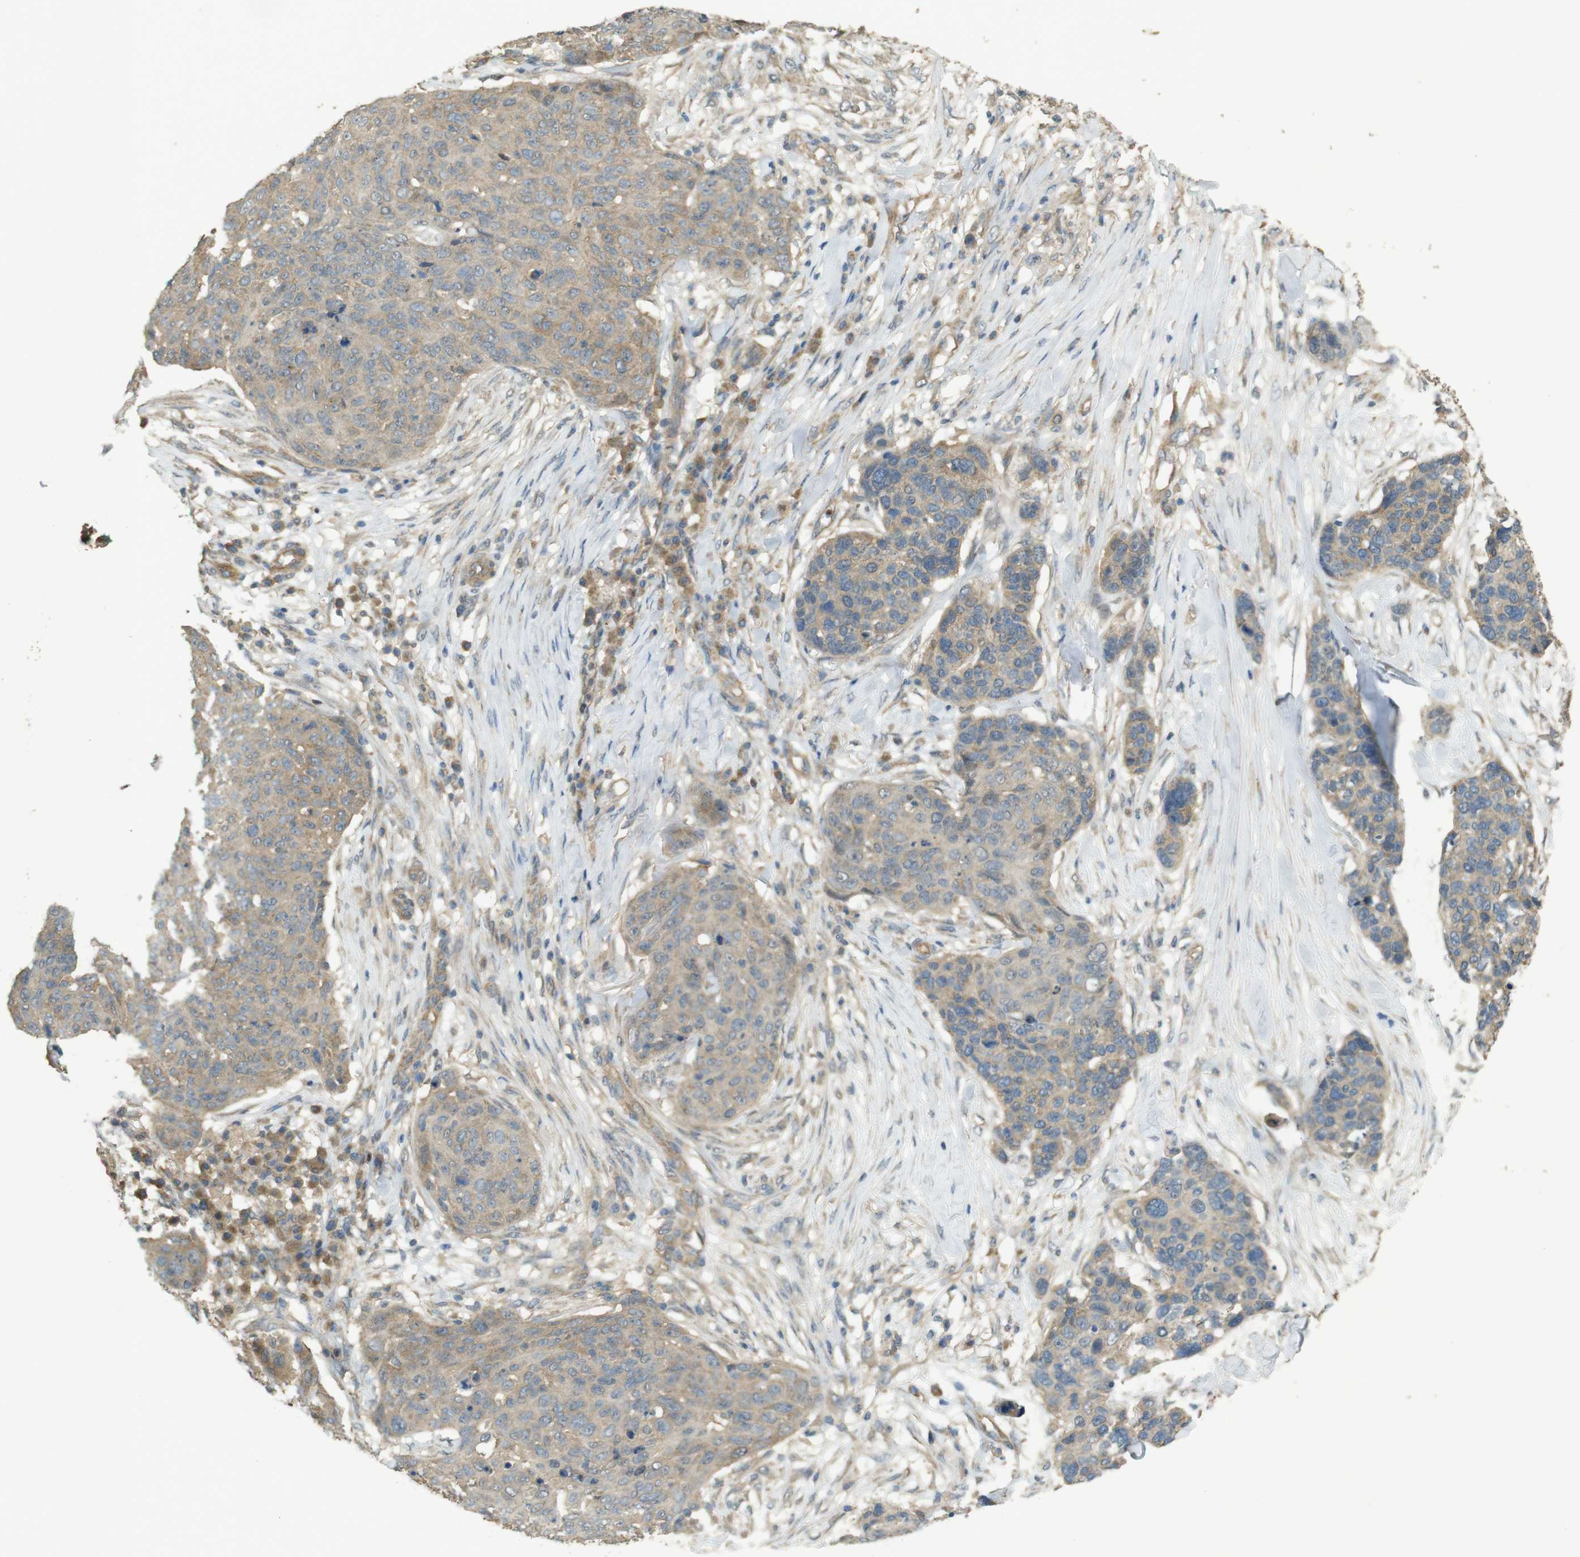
{"staining": {"intensity": "weak", "quantity": "<25%", "location": "cytoplasmic/membranous"}, "tissue": "skin cancer", "cell_type": "Tumor cells", "image_type": "cancer", "snomed": [{"axis": "morphology", "description": "Squamous cell carcinoma in situ, NOS"}, {"axis": "morphology", "description": "Squamous cell carcinoma, NOS"}, {"axis": "topography", "description": "Skin"}], "caption": "An image of human skin cancer (squamous cell carcinoma) is negative for staining in tumor cells.", "gene": "ZDHHC20", "patient": {"sex": "male", "age": 93}}